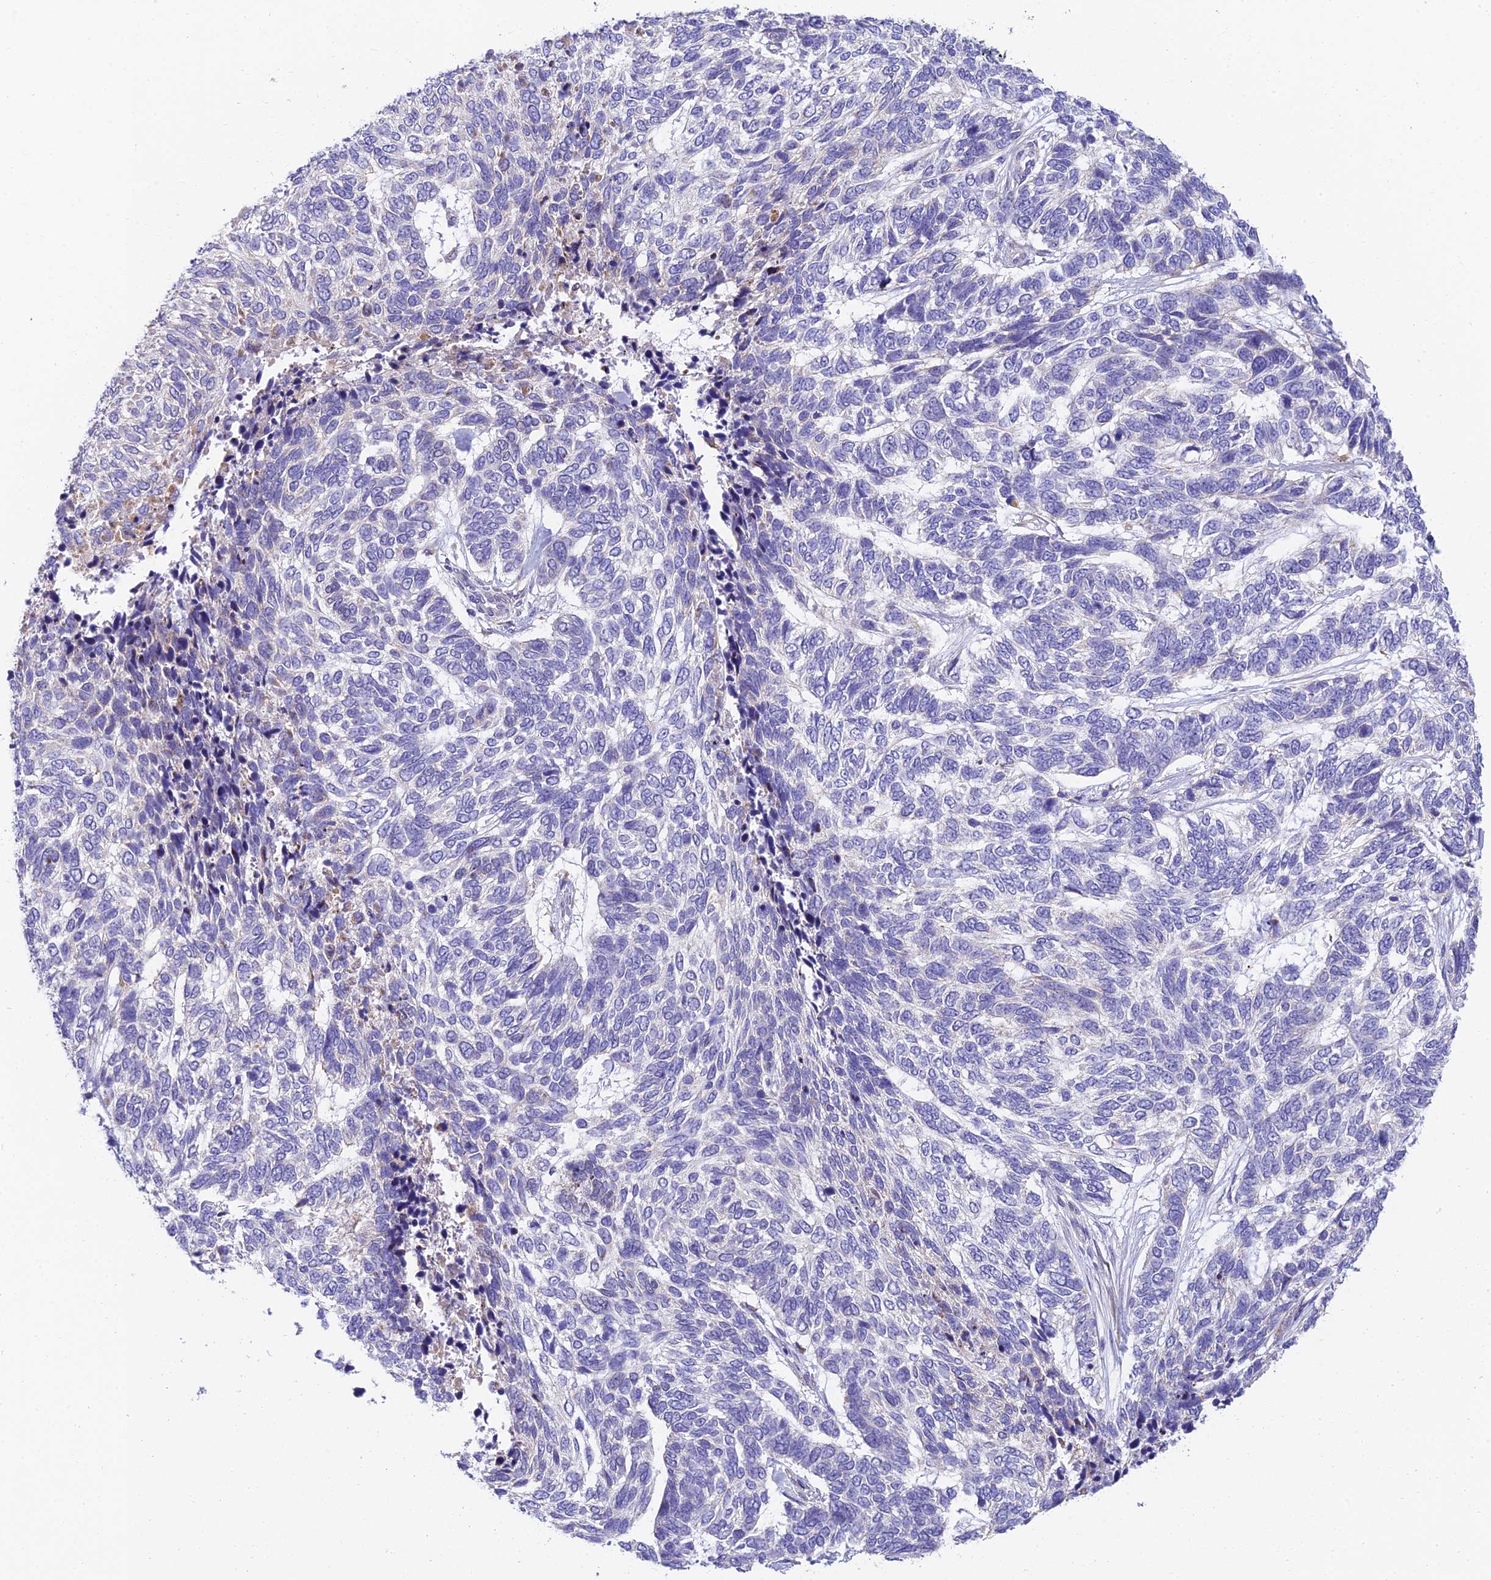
{"staining": {"intensity": "negative", "quantity": "none", "location": "none"}, "tissue": "skin cancer", "cell_type": "Tumor cells", "image_type": "cancer", "snomed": [{"axis": "morphology", "description": "Basal cell carcinoma"}, {"axis": "topography", "description": "Skin"}], "caption": "There is no significant expression in tumor cells of skin cancer.", "gene": "CLCN7", "patient": {"sex": "female", "age": 65}}